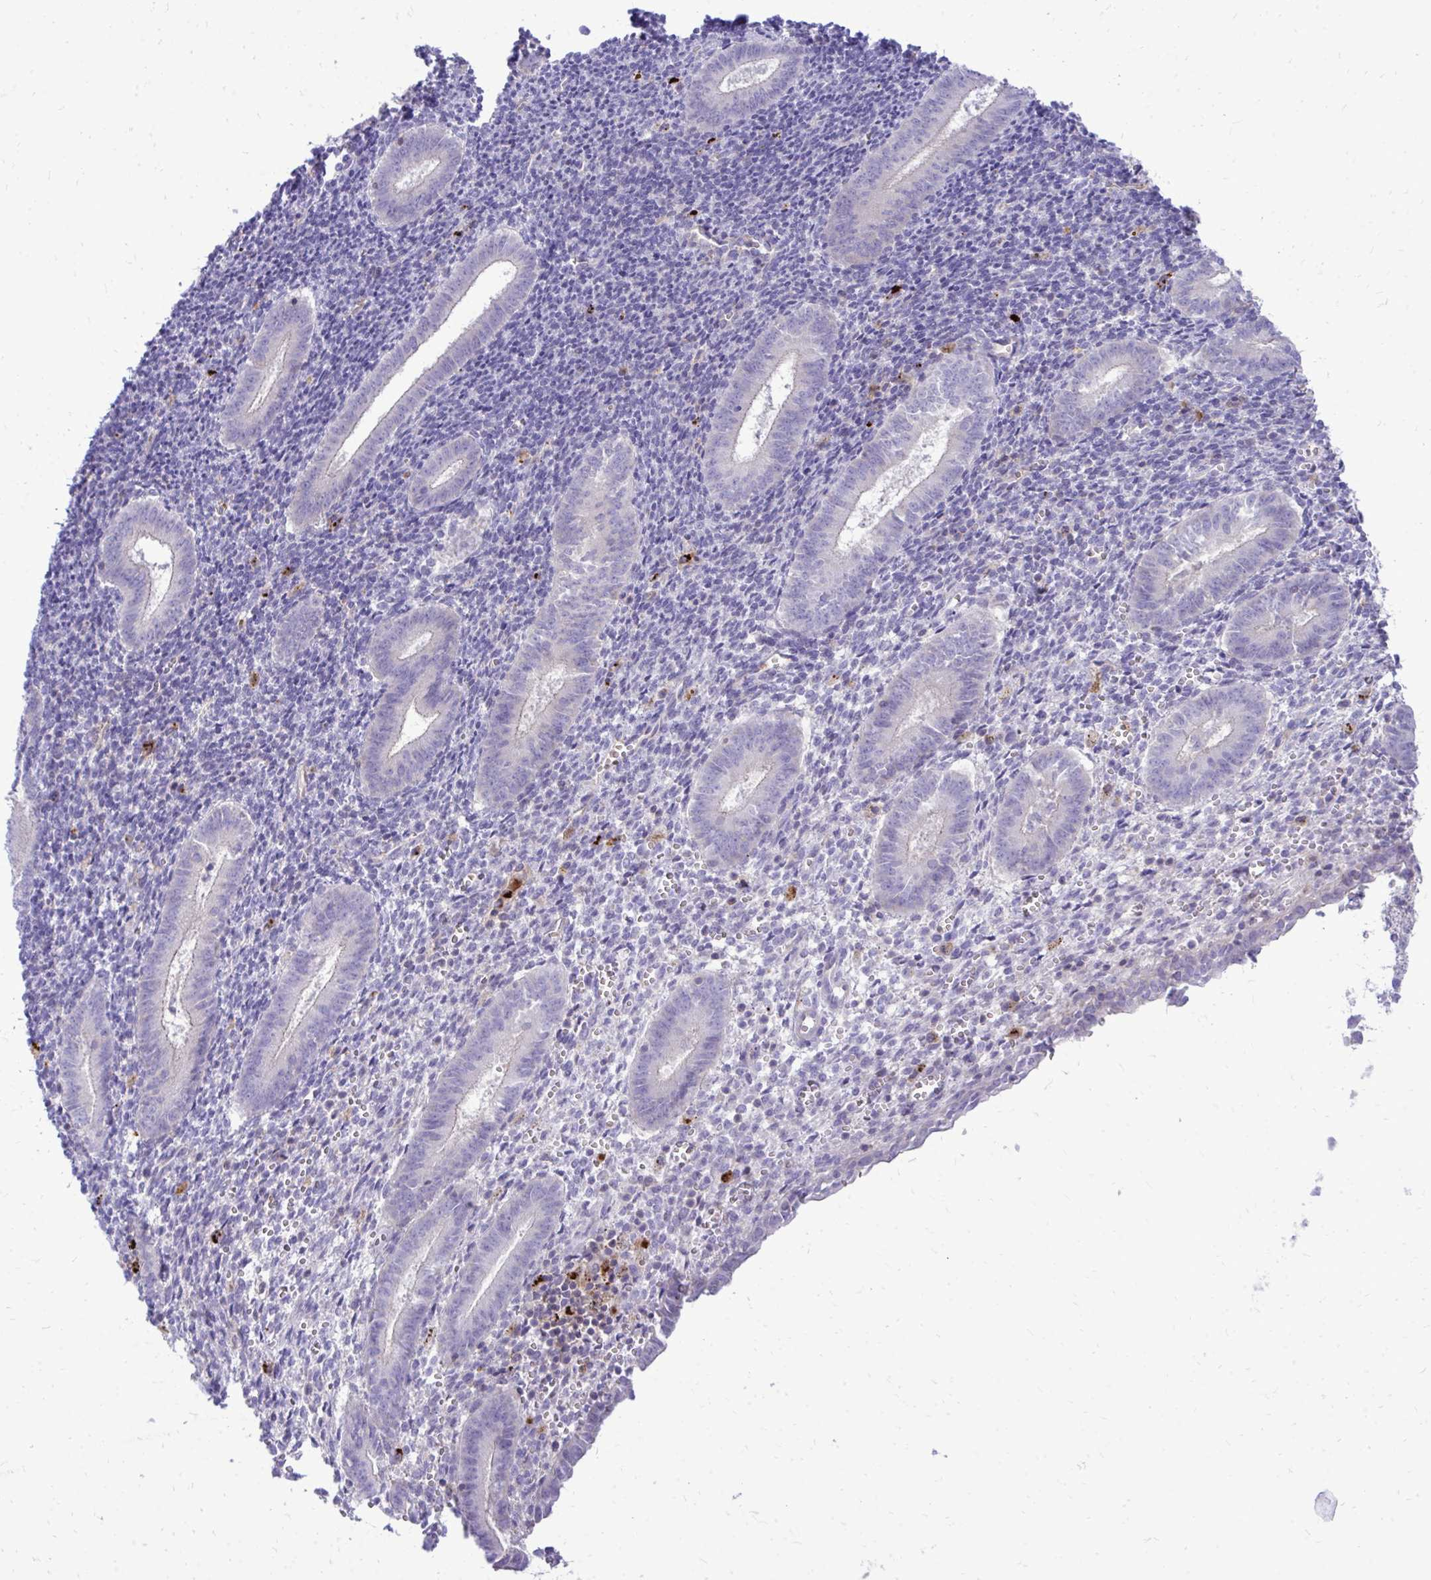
{"staining": {"intensity": "weak", "quantity": "<25%", "location": "cytoplasmic/membranous"}, "tissue": "endometrium", "cell_type": "Cells in endometrial stroma", "image_type": "normal", "snomed": [{"axis": "morphology", "description": "Normal tissue, NOS"}, {"axis": "topography", "description": "Endometrium"}], "caption": "This photomicrograph is of unremarkable endometrium stained with IHC to label a protein in brown with the nuclei are counter-stained blue. There is no staining in cells in endometrial stroma. The staining is performed using DAB (3,3'-diaminobenzidine) brown chromogen with nuclei counter-stained in using hematoxylin.", "gene": "TP53I11", "patient": {"sex": "female", "age": 25}}